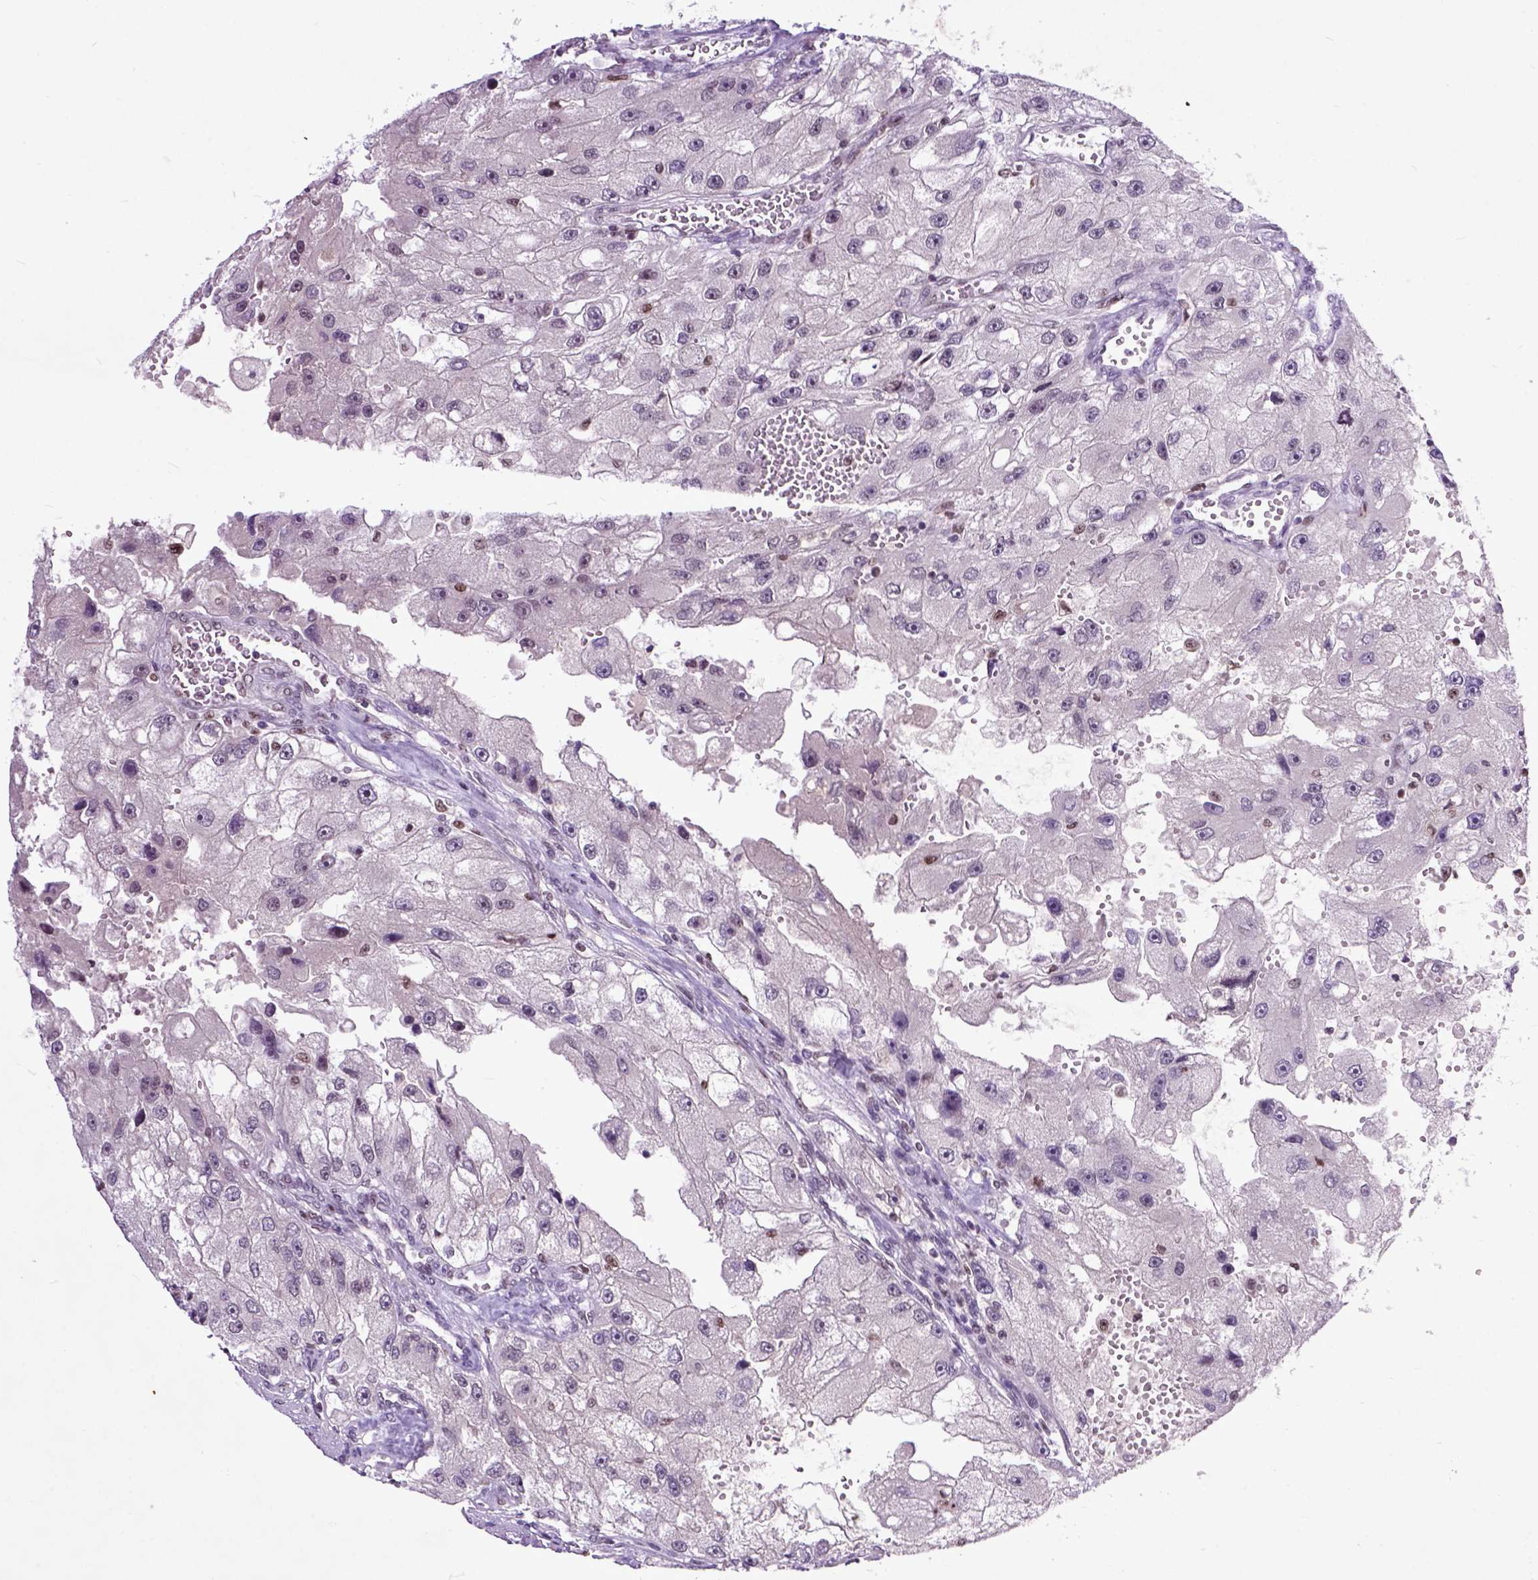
{"staining": {"intensity": "negative", "quantity": "none", "location": "none"}, "tissue": "renal cancer", "cell_type": "Tumor cells", "image_type": "cancer", "snomed": [{"axis": "morphology", "description": "Adenocarcinoma, NOS"}, {"axis": "topography", "description": "Kidney"}], "caption": "Renal cancer (adenocarcinoma) was stained to show a protein in brown. There is no significant positivity in tumor cells.", "gene": "RCC2", "patient": {"sex": "male", "age": 63}}